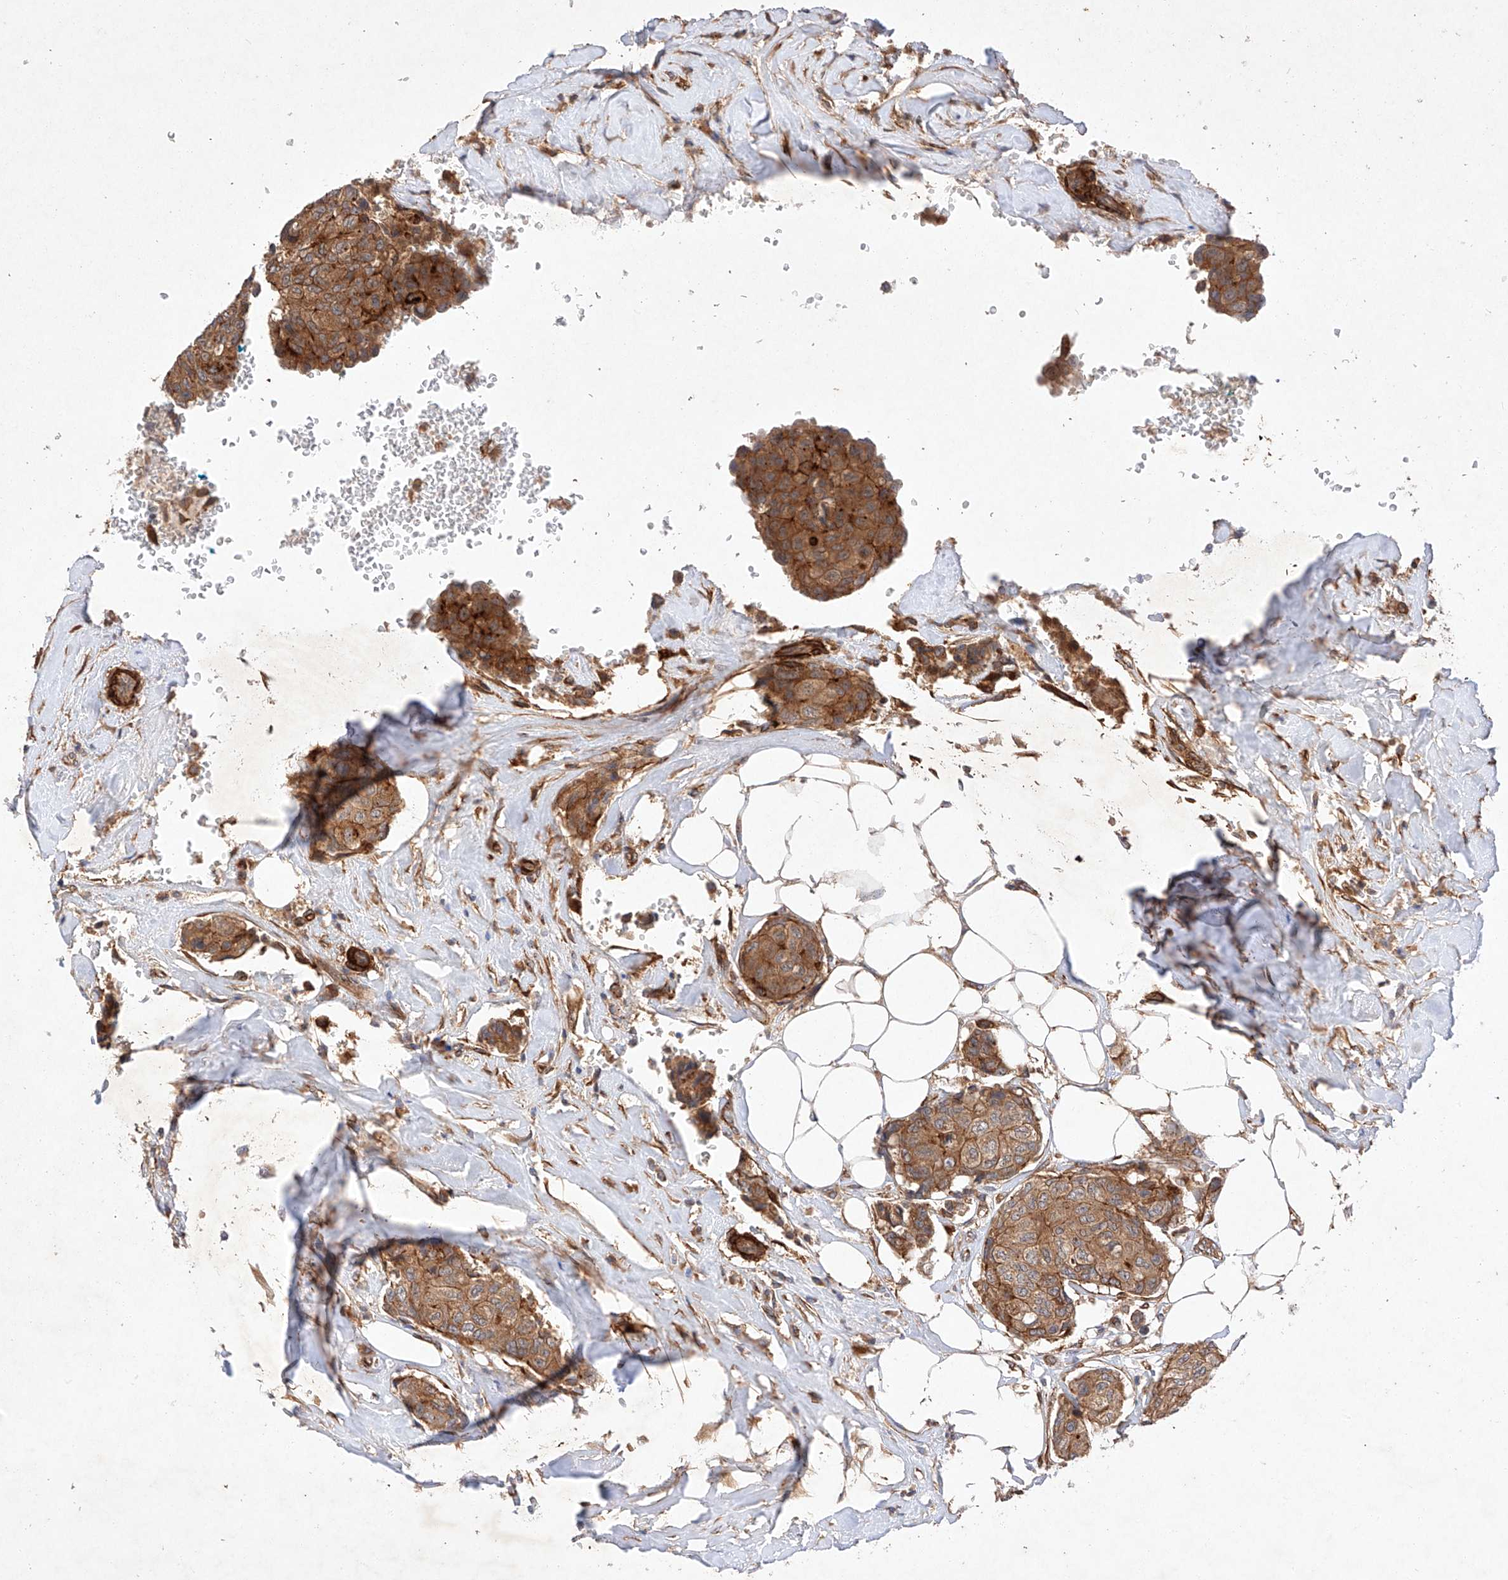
{"staining": {"intensity": "moderate", "quantity": ">75%", "location": "cytoplasmic/membranous"}, "tissue": "breast cancer", "cell_type": "Tumor cells", "image_type": "cancer", "snomed": [{"axis": "morphology", "description": "Duct carcinoma"}, {"axis": "topography", "description": "Breast"}], "caption": "Immunohistochemical staining of breast cancer exhibits medium levels of moderate cytoplasmic/membranous protein expression in approximately >75% of tumor cells.", "gene": "RAB23", "patient": {"sex": "female", "age": 80}}